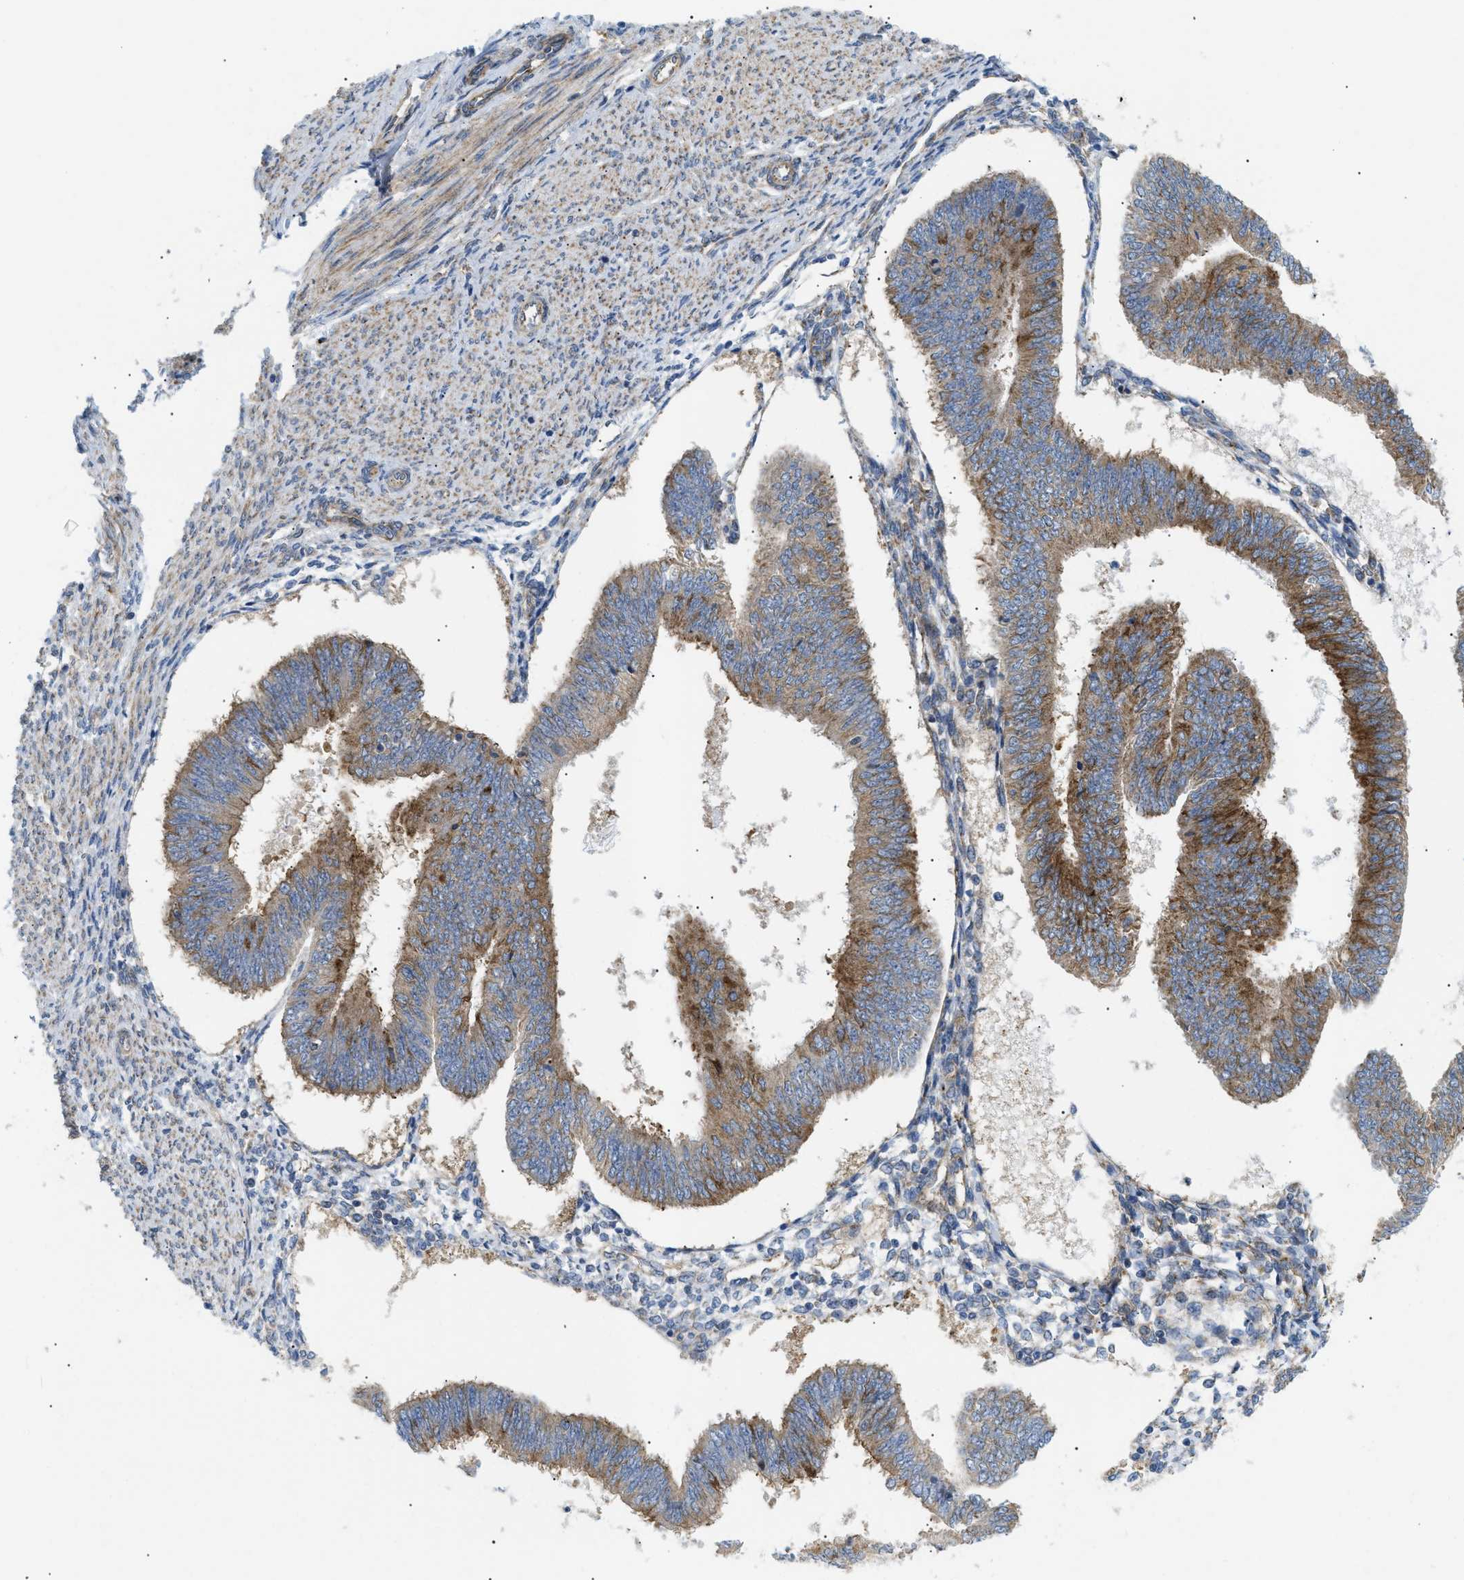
{"staining": {"intensity": "moderate", "quantity": ">75%", "location": "cytoplasmic/membranous"}, "tissue": "endometrial cancer", "cell_type": "Tumor cells", "image_type": "cancer", "snomed": [{"axis": "morphology", "description": "Adenocarcinoma, NOS"}, {"axis": "topography", "description": "Endometrium"}], "caption": "IHC (DAB (3,3'-diaminobenzidine)) staining of adenocarcinoma (endometrial) reveals moderate cytoplasmic/membranous protein positivity in approximately >75% of tumor cells.", "gene": "DCTN4", "patient": {"sex": "female", "age": 58}}